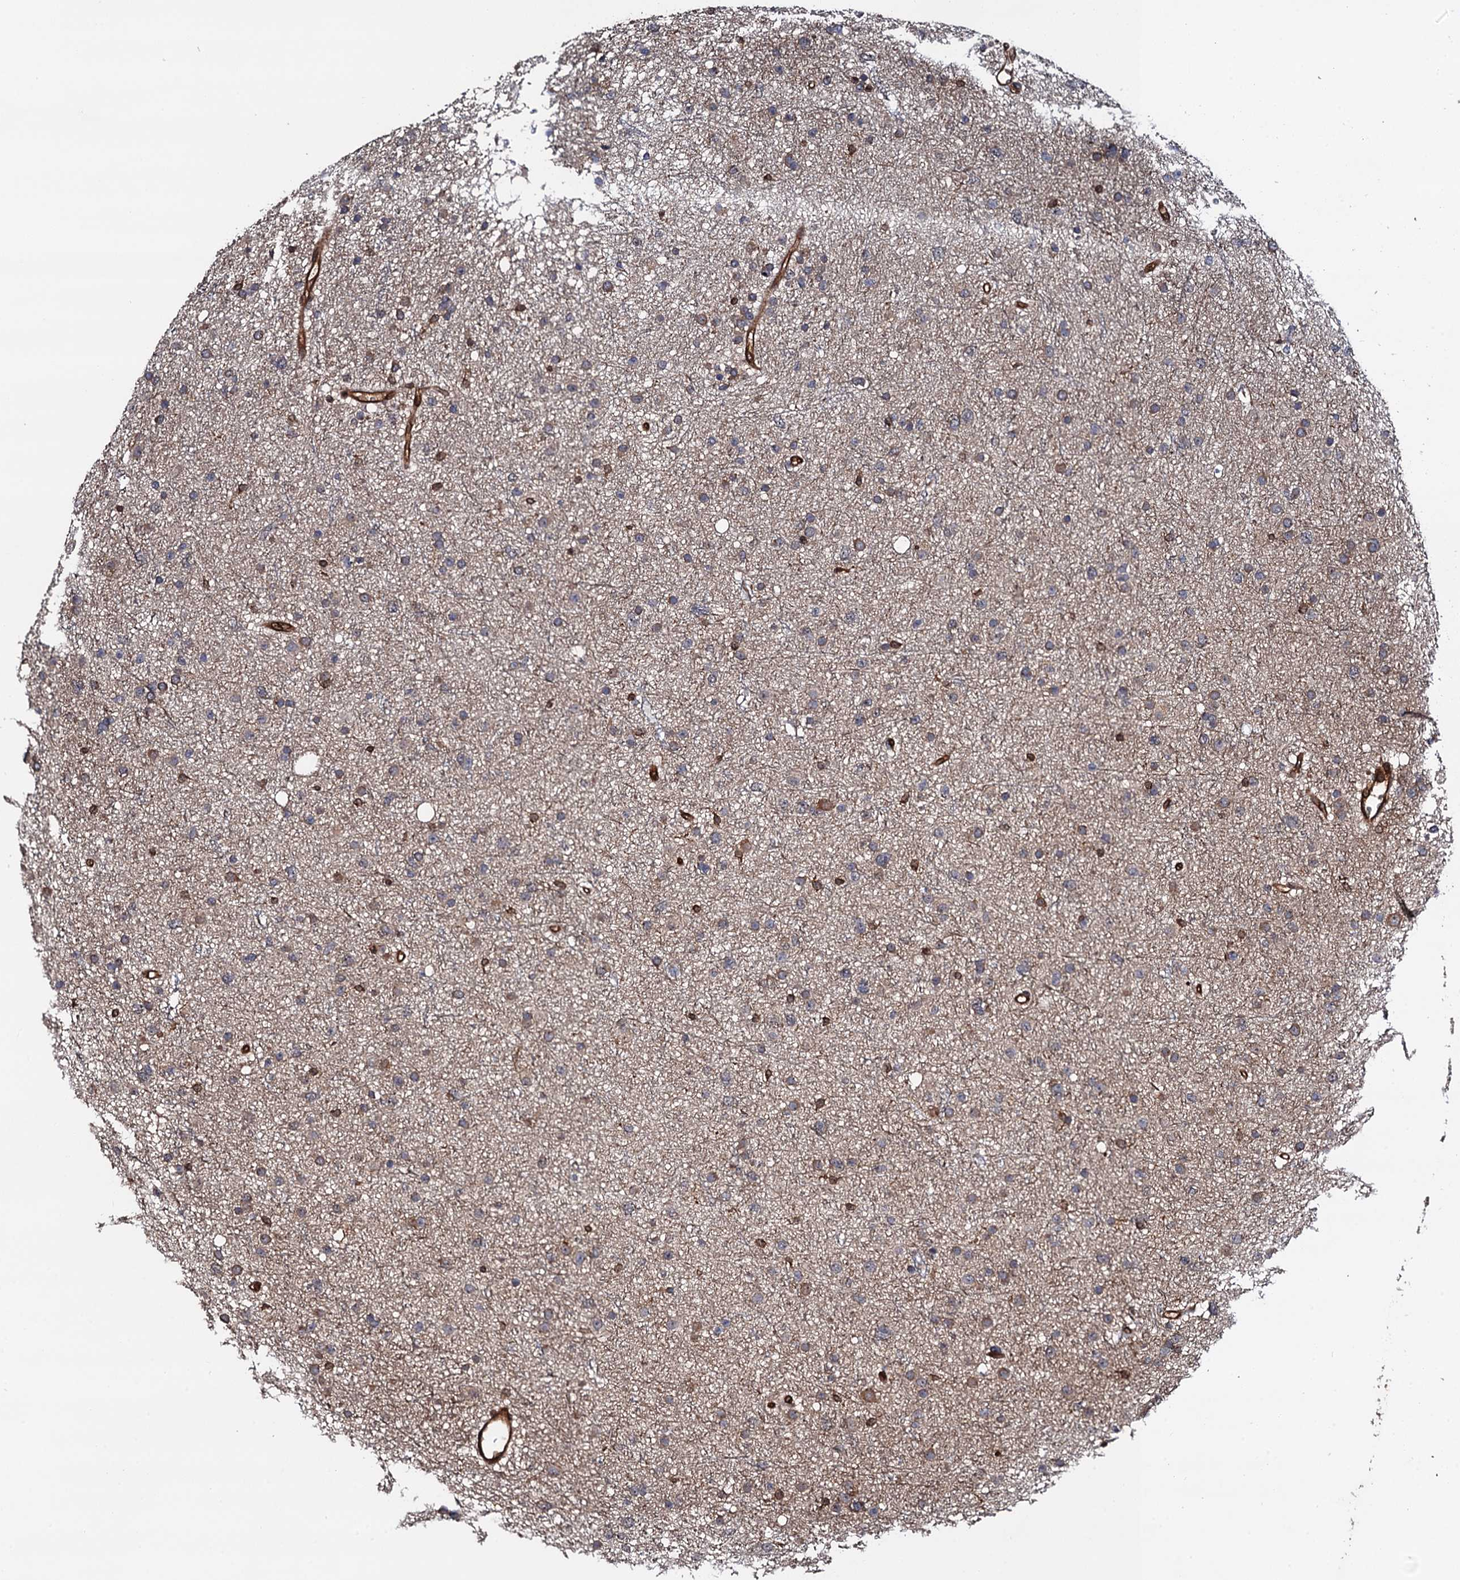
{"staining": {"intensity": "weak", "quantity": "25%-75%", "location": "cytoplasmic/membranous"}, "tissue": "glioma", "cell_type": "Tumor cells", "image_type": "cancer", "snomed": [{"axis": "morphology", "description": "Glioma, malignant, Low grade"}, {"axis": "topography", "description": "Cerebral cortex"}], "caption": "Immunohistochemical staining of human malignant glioma (low-grade) reveals weak cytoplasmic/membranous protein staining in approximately 25%-75% of tumor cells.", "gene": "BORA", "patient": {"sex": "female", "age": 39}}